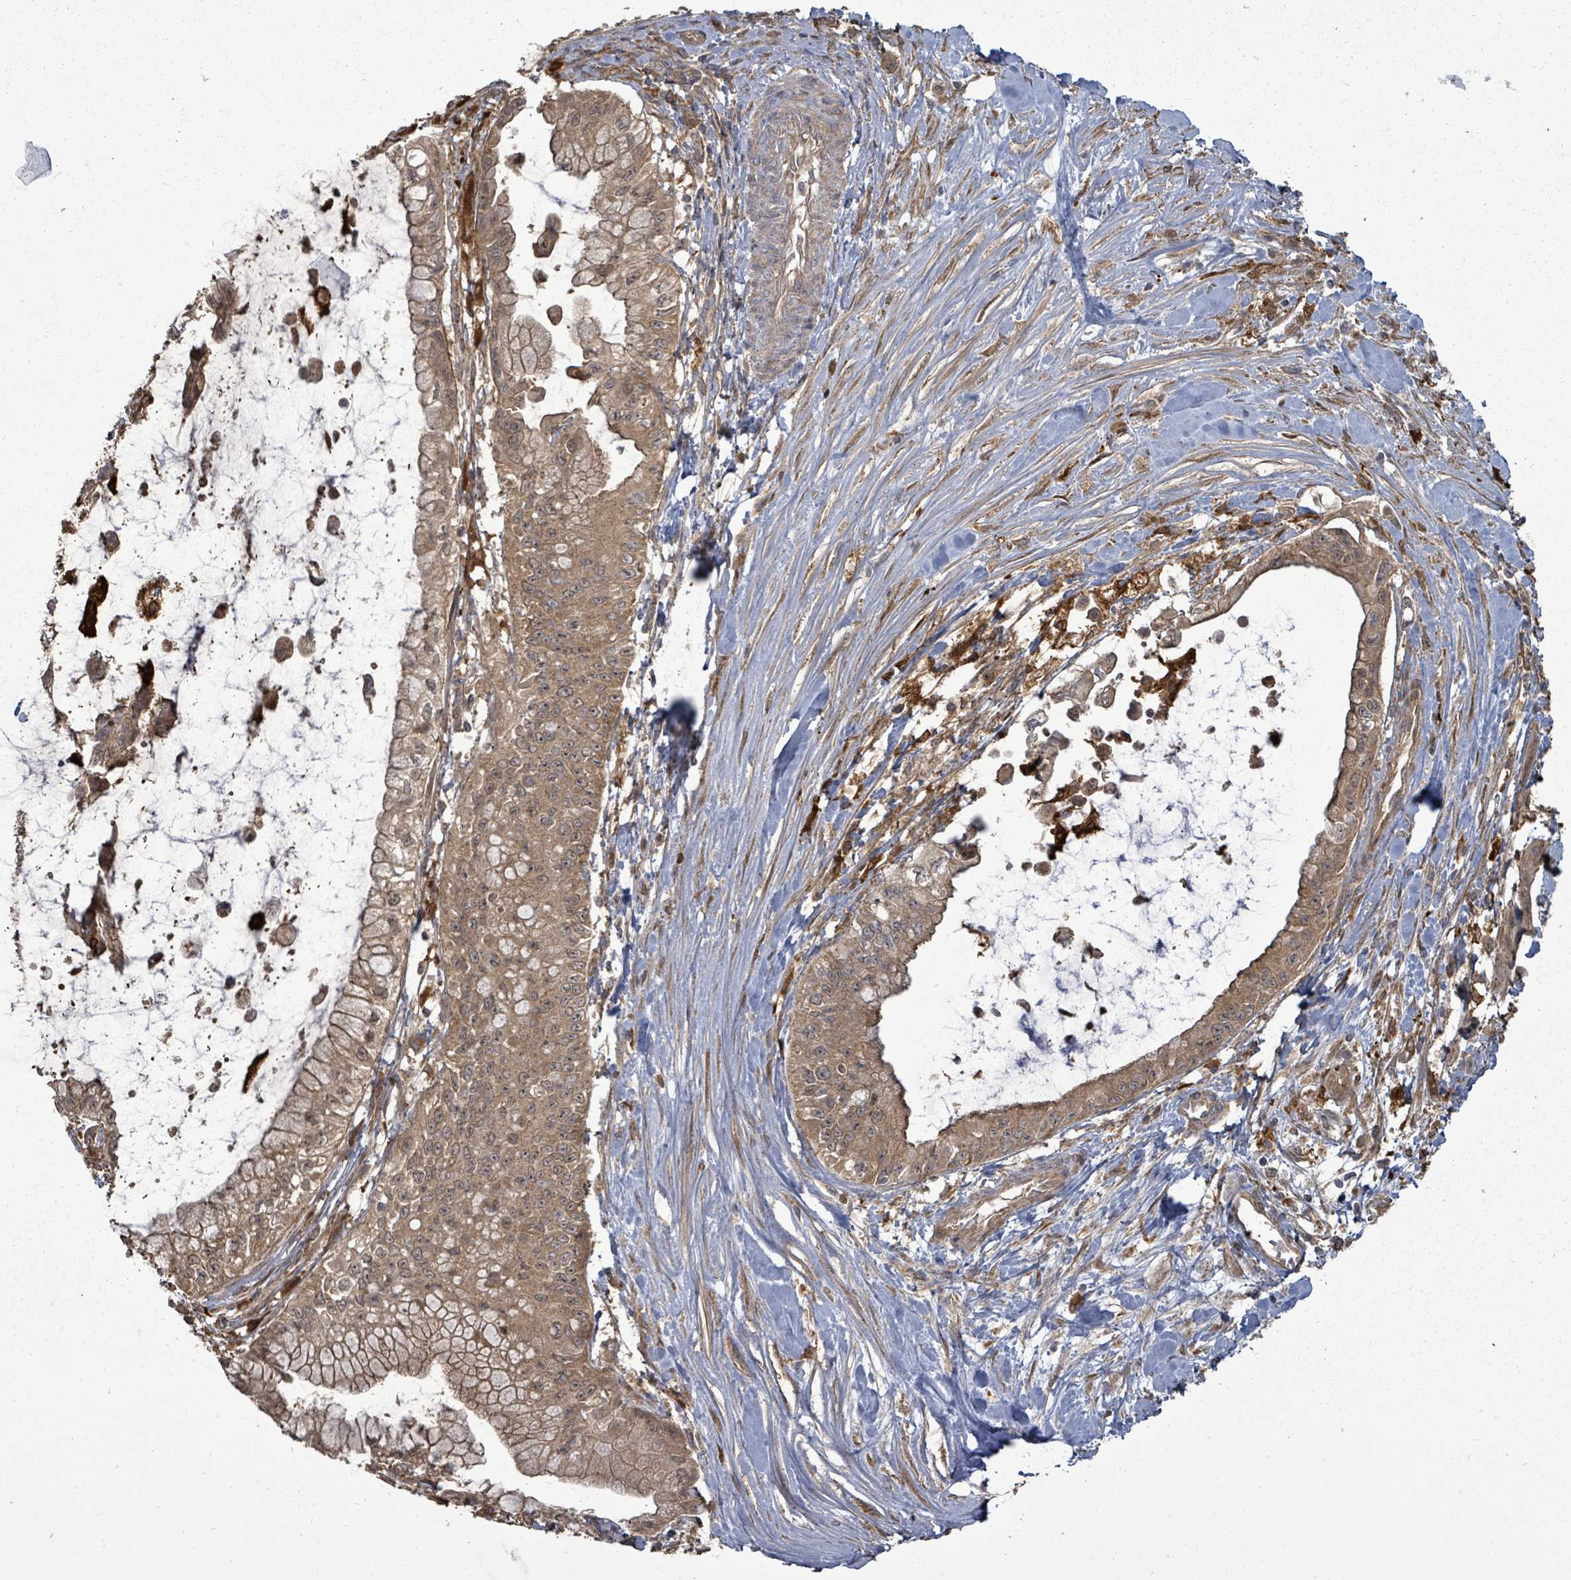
{"staining": {"intensity": "moderate", "quantity": ">75%", "location": "cytoplasmic/membranous"}, "tissue": "pancreatic cancer", "cell_type": "Tumor cells", "image_type": "cancer", "snomed": [{"axis": "morphology", "description": "Adenocarcinoma, NOS"}, {"axis": "topography", "description": "Pancreas"}], "caption": "Adenocarcinoma (pancreatic) stained with a brown dye reveals moderate cytoplasmic/membranous positive expression in about >75% of tumor cells.", "gene": "EIF3C", "patient": {"sex": "male", "age": 48}}